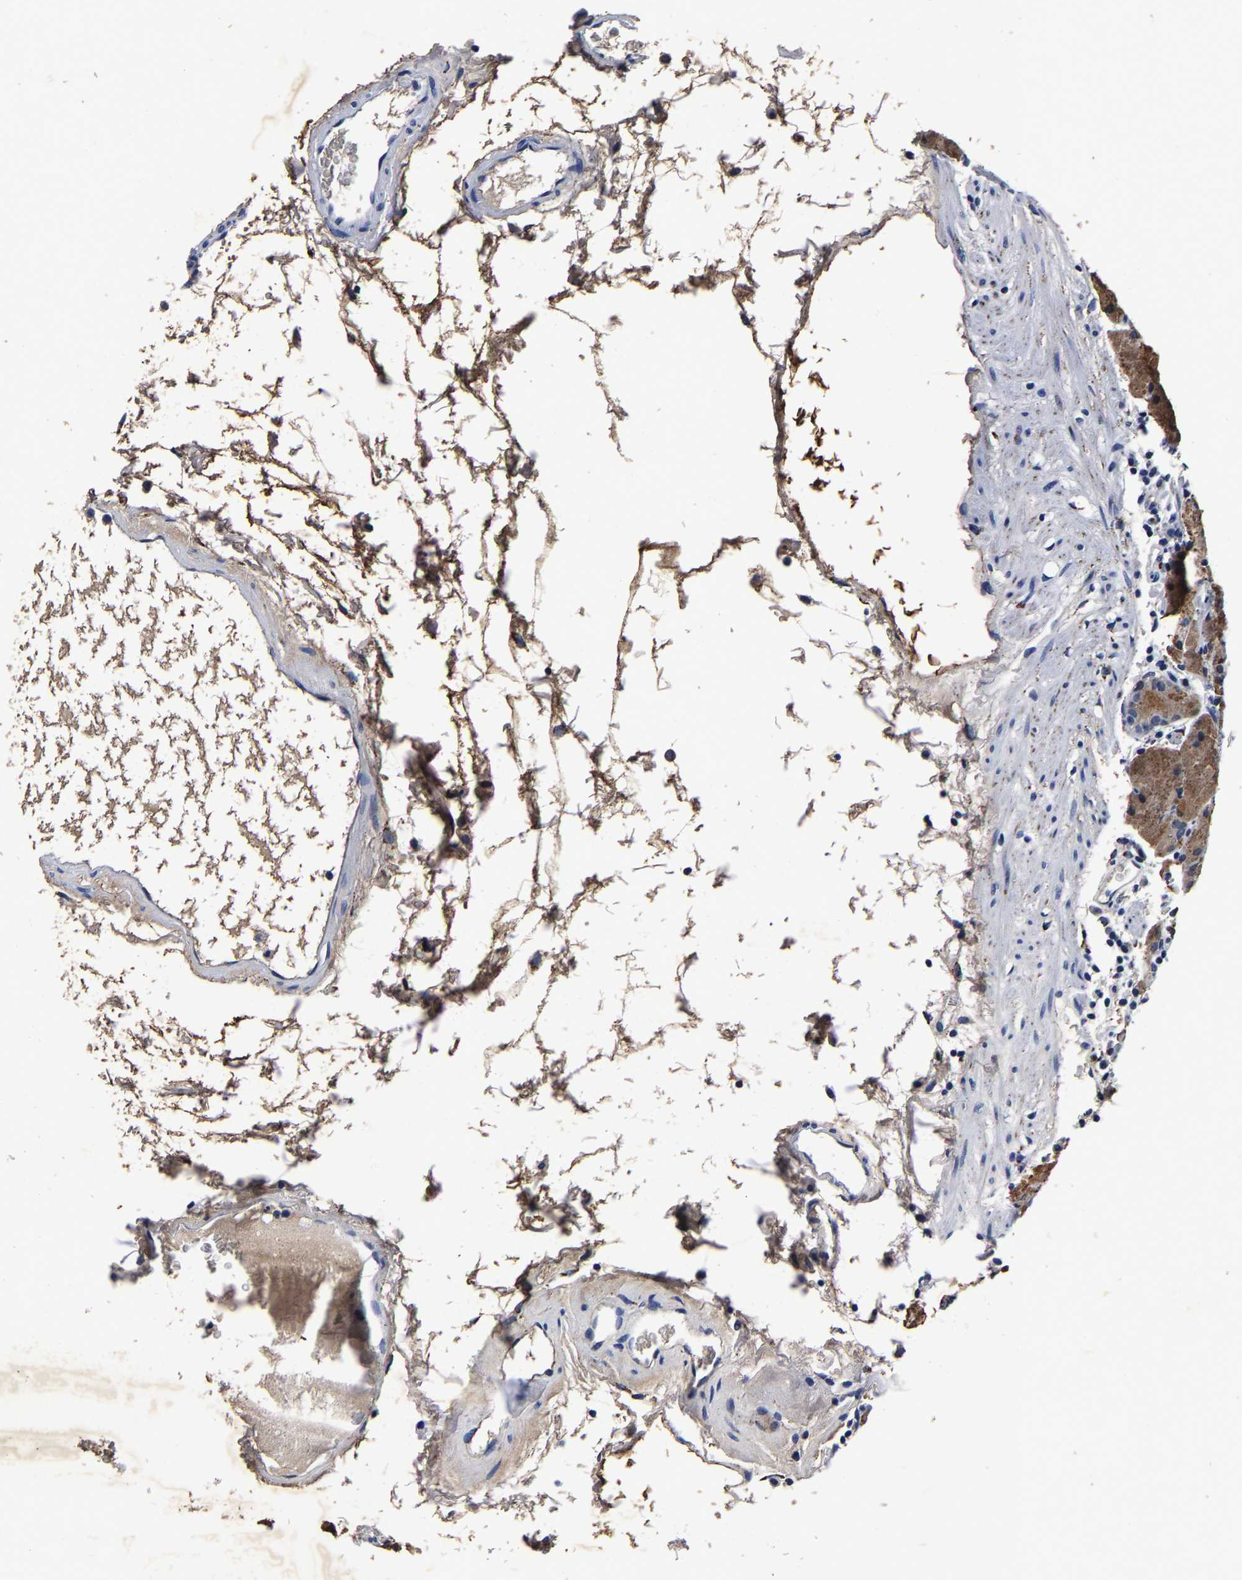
{"staining": {"intensity": "moderate", "quantity": "25%-75%", "location": "cytoplasmic/membranous"}, "tissue": "stomach", "cell_type": "Glandular cells", "image_type": "normal", "snomed": [{"axis": "morphology", "description": "Normal tissue, NOS"}, {"axis": "topography", "description": "Stomach"}, {"axis": "topography", "description": "Stomach, lower"}], "caption": "A medium amount of moderate cytoplasmic/membranous positivity is present in about 25%-75% of glandular cells in unremarkable stomach. The protein is stained brown, and the nuclei are stained in blue (DAB IHC with brightfield microscopy, high magnification).", "gene": "PSPH", "patient": {"sex": "female", "age": 75}}